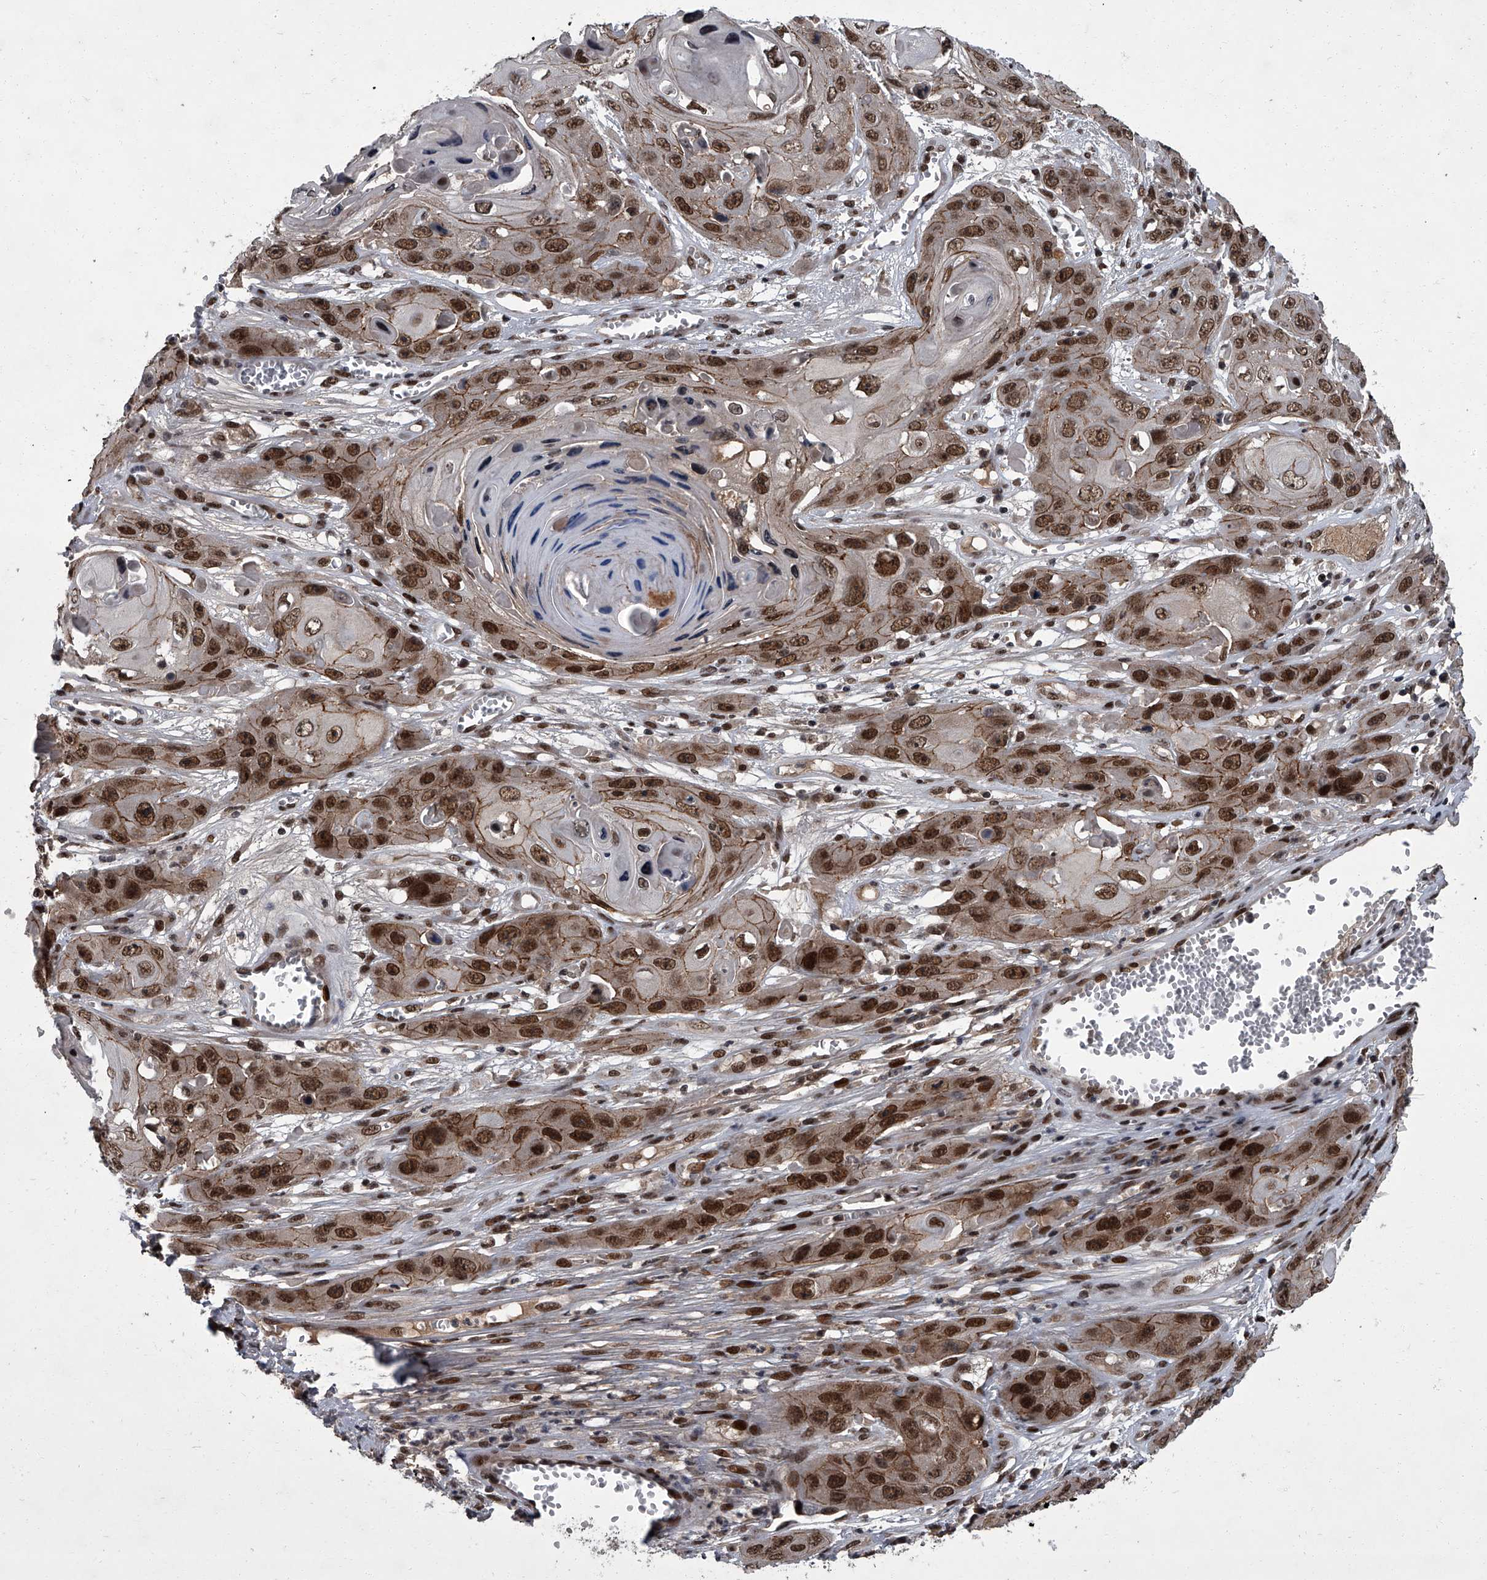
{"staining": {"intensity": "strong", "quantity": ">75%", "location": "cytoplasmic/membranous,nuclear"}, "tissue": "skin cancer", "cell_type": "Tumor cells", "image_type": "cancer", "snomed": [{"axis": "morphology", "description": "Squamous cell carcinoma, NOS"}, {"axis": "topography", "description": "Skin"}], "caption": "Immunohistochemical staining of human skin cancer (squamous cell carcinoma) demonstrates high levels of strong cytoplasmic/membranous and nuclear staining in approximately >75% of tumor cells. (Stains: DAB in brown, nuclei in blue, Microscopy: brightfield microscopy at high magnification).", "gene": "ZNF518B", "patient": {"sex": "male", "age": 55}}